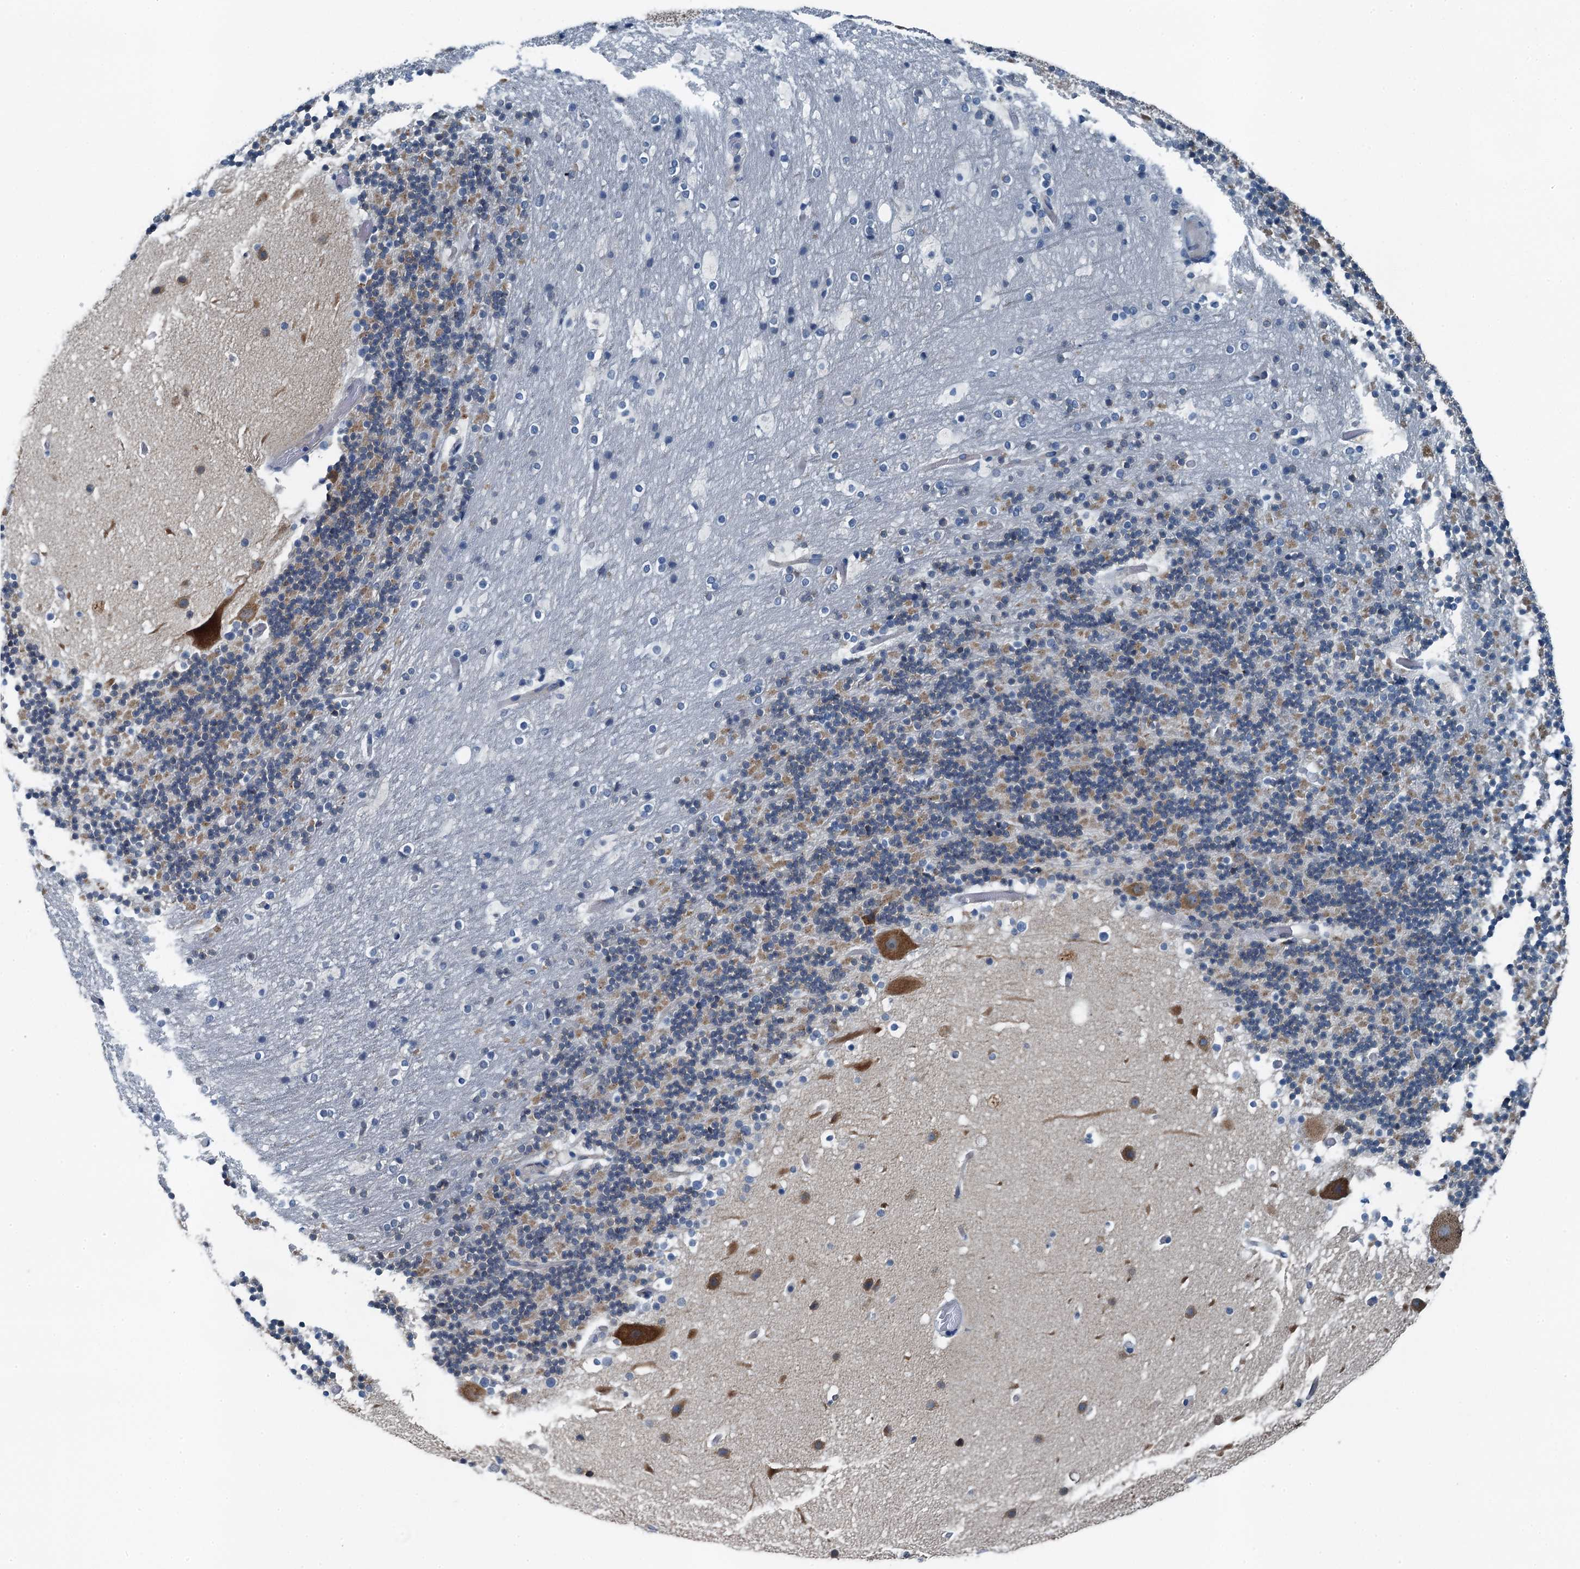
{"staining": {"intensity": "weak", "quantity": "<25%", "location": "cytoplasmic/membranous"}, "tissue": "cerebellum", "cell_type": "Cells in granular layer", "image_type": "normal", "snomed": [{"axis": "morphology", "description": "Normal tissue, NOS"}, {"axis": "topography", "description": "Cerebellum"}], "caption": "IHC photomicrograph of benign cerebellum stained for a protein (brown), which shows no staining in cells in granular layer. (Brightfield microscopy of DAB (3,3'-diaminobenzidine) immunohistochemistry (IHC) at high magnification).", "gene": "GFOD2", "patient": {"sex": "male", "age": 57}}